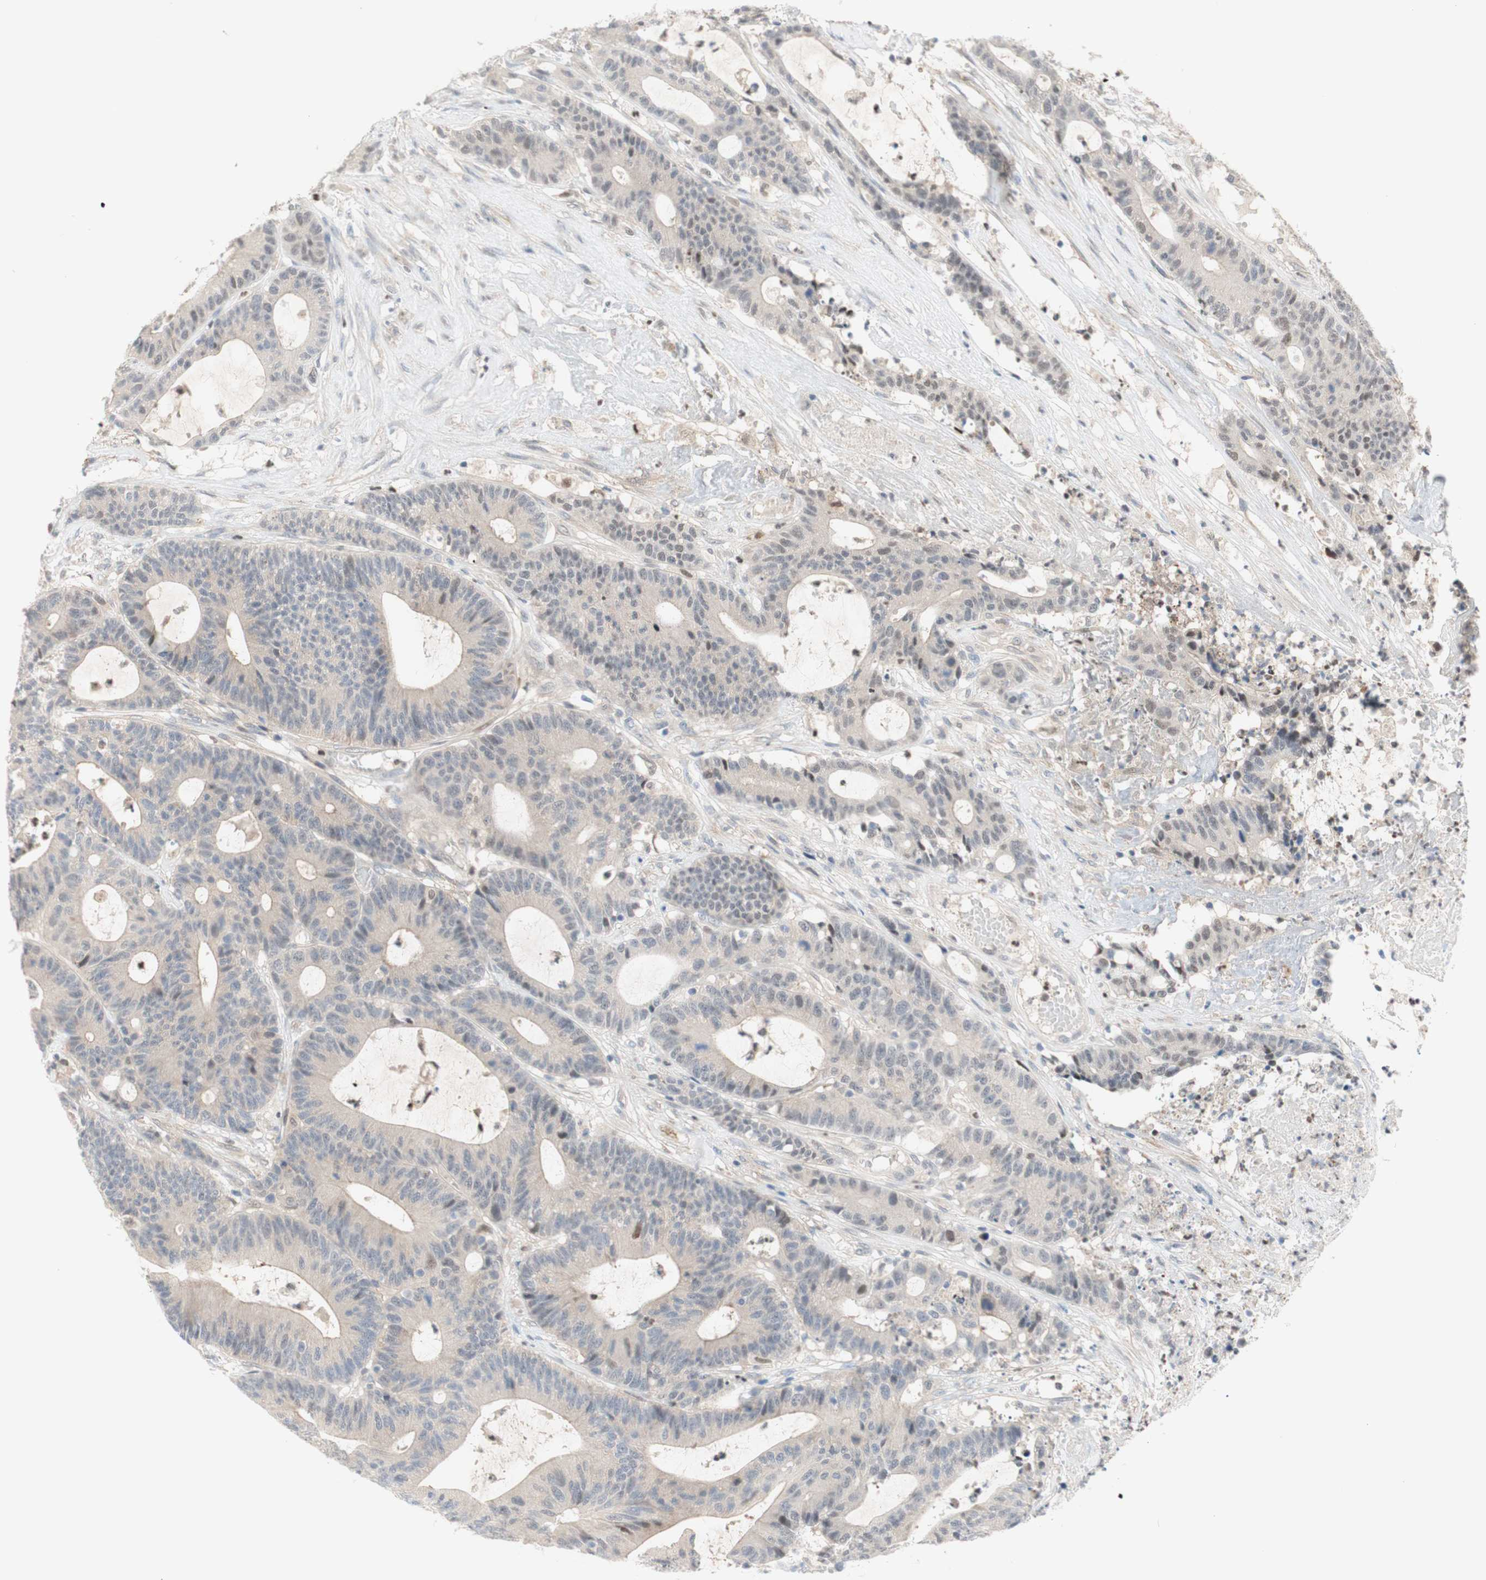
{"staining": {"intensity": "weak", "quantity": "<25%", "location": "nuclear"}, "tissue": "colorectal cancer", "cell_type": "Tumor cells", "image_type": "cancer", "snomed": [{"axis": "morphology", "description": "Adenocarcinoma, NOS"}, {"axis": "topography", "description": "Colon"}], "caption": "DAB (3,3'-diaminobenzidine) immunohistochemical staining of human colorectal cancer displays no significant staining in tumor cells.", "gene": "RFNG", "patient": {"sex": "female", "age": 84}}